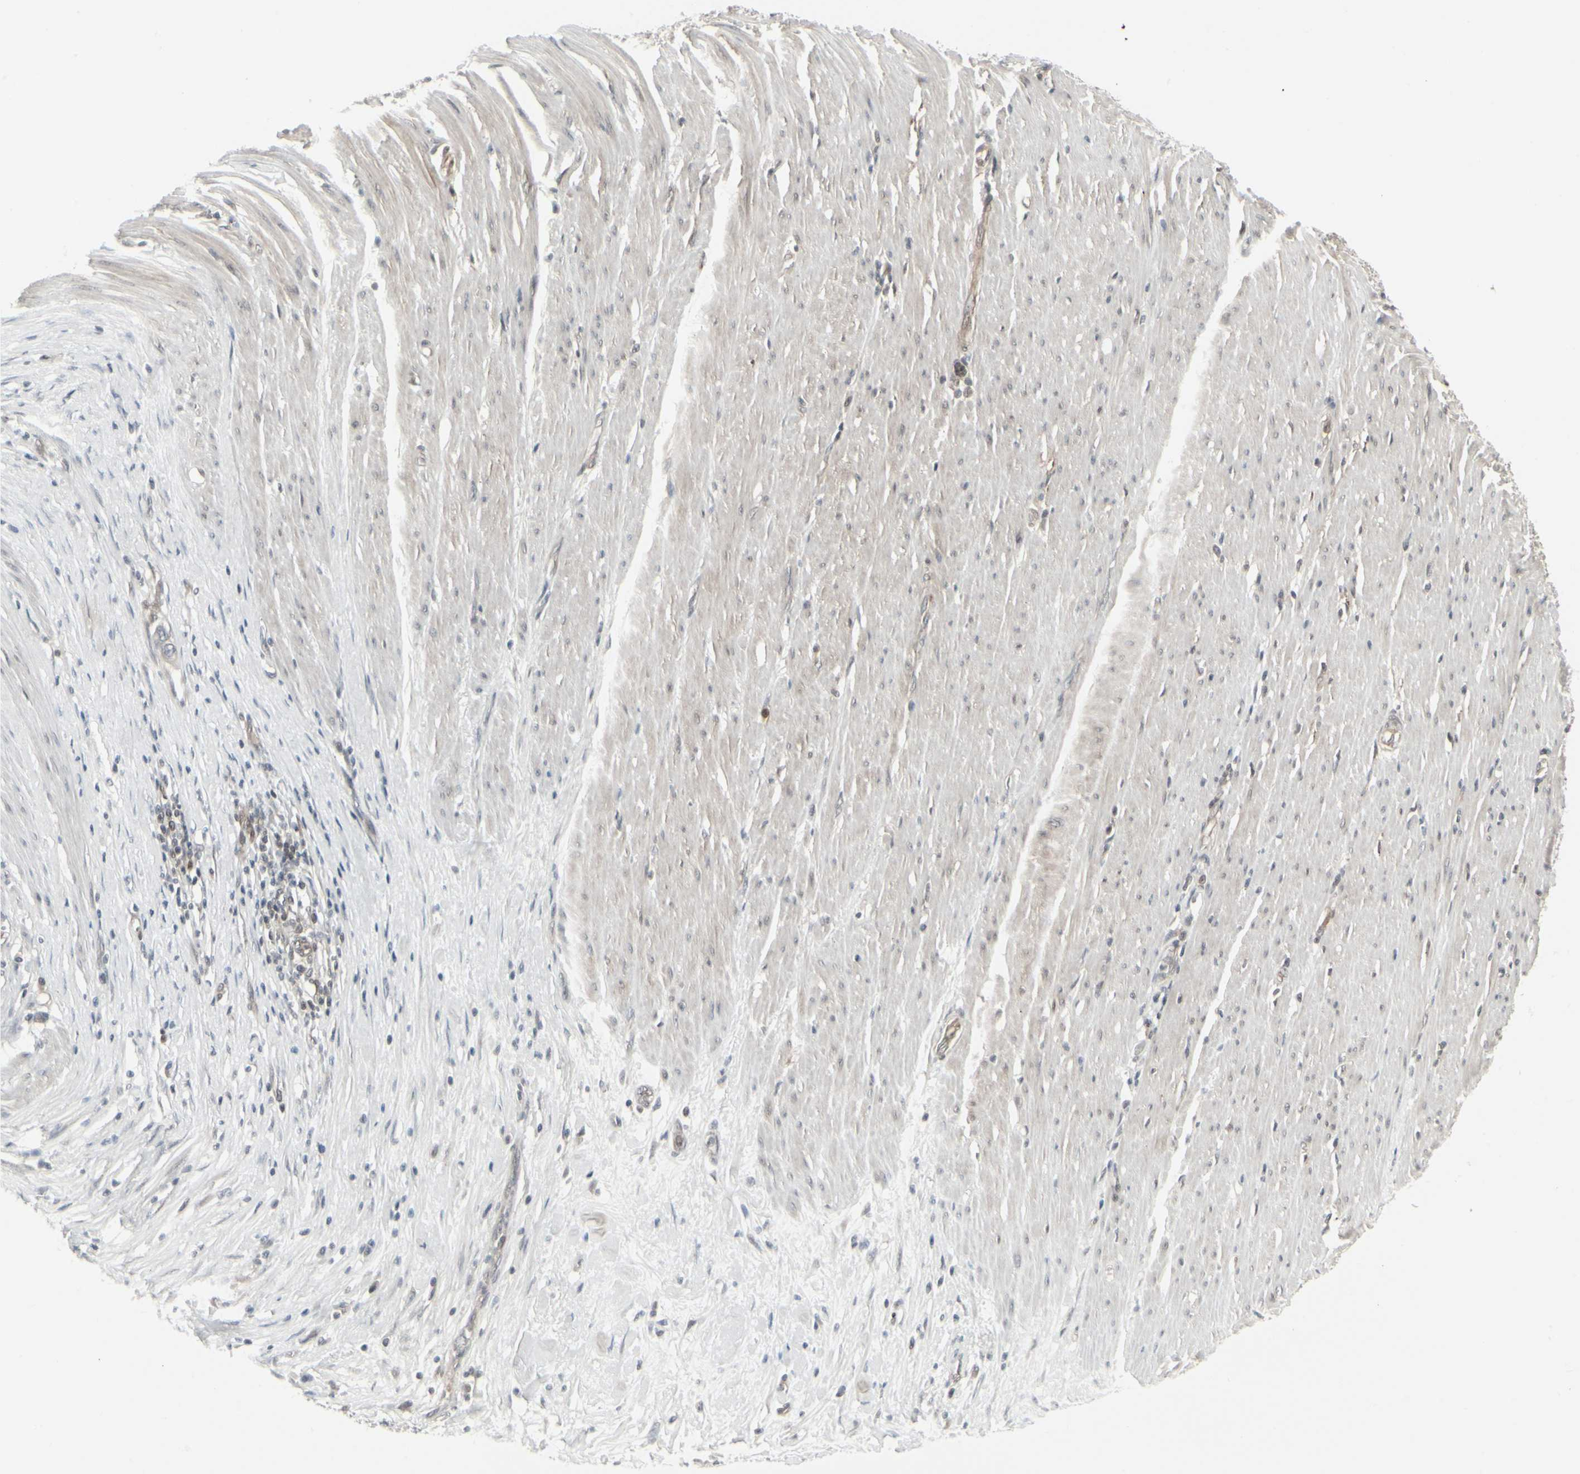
{"staining": {"intensity": "weak", "quantity": ">75%", "location": "cytoplasmic/membranous"}, "tissue": "pancreatic cancer", "cell_type": "Tumor cells", "image_type": "cancer", "snomed": [{"axis": "morphology", "description": "Adenocarcinoma, NOS"}, {"axis": "topography", "description": "Pancreas"}], "caption": "Immunohistochemistry image of neoplastic tissue: pancreatic cancer stained using immunohistochemistry exhibits low levels of weak protein expression localized specifically in the cytoplasmic/membranous of tumor cells, appearing as a cytoplasmic/membranous brown color.", "gene": "IGFBP6", "patient": {"sex": "female", "age": 57}}